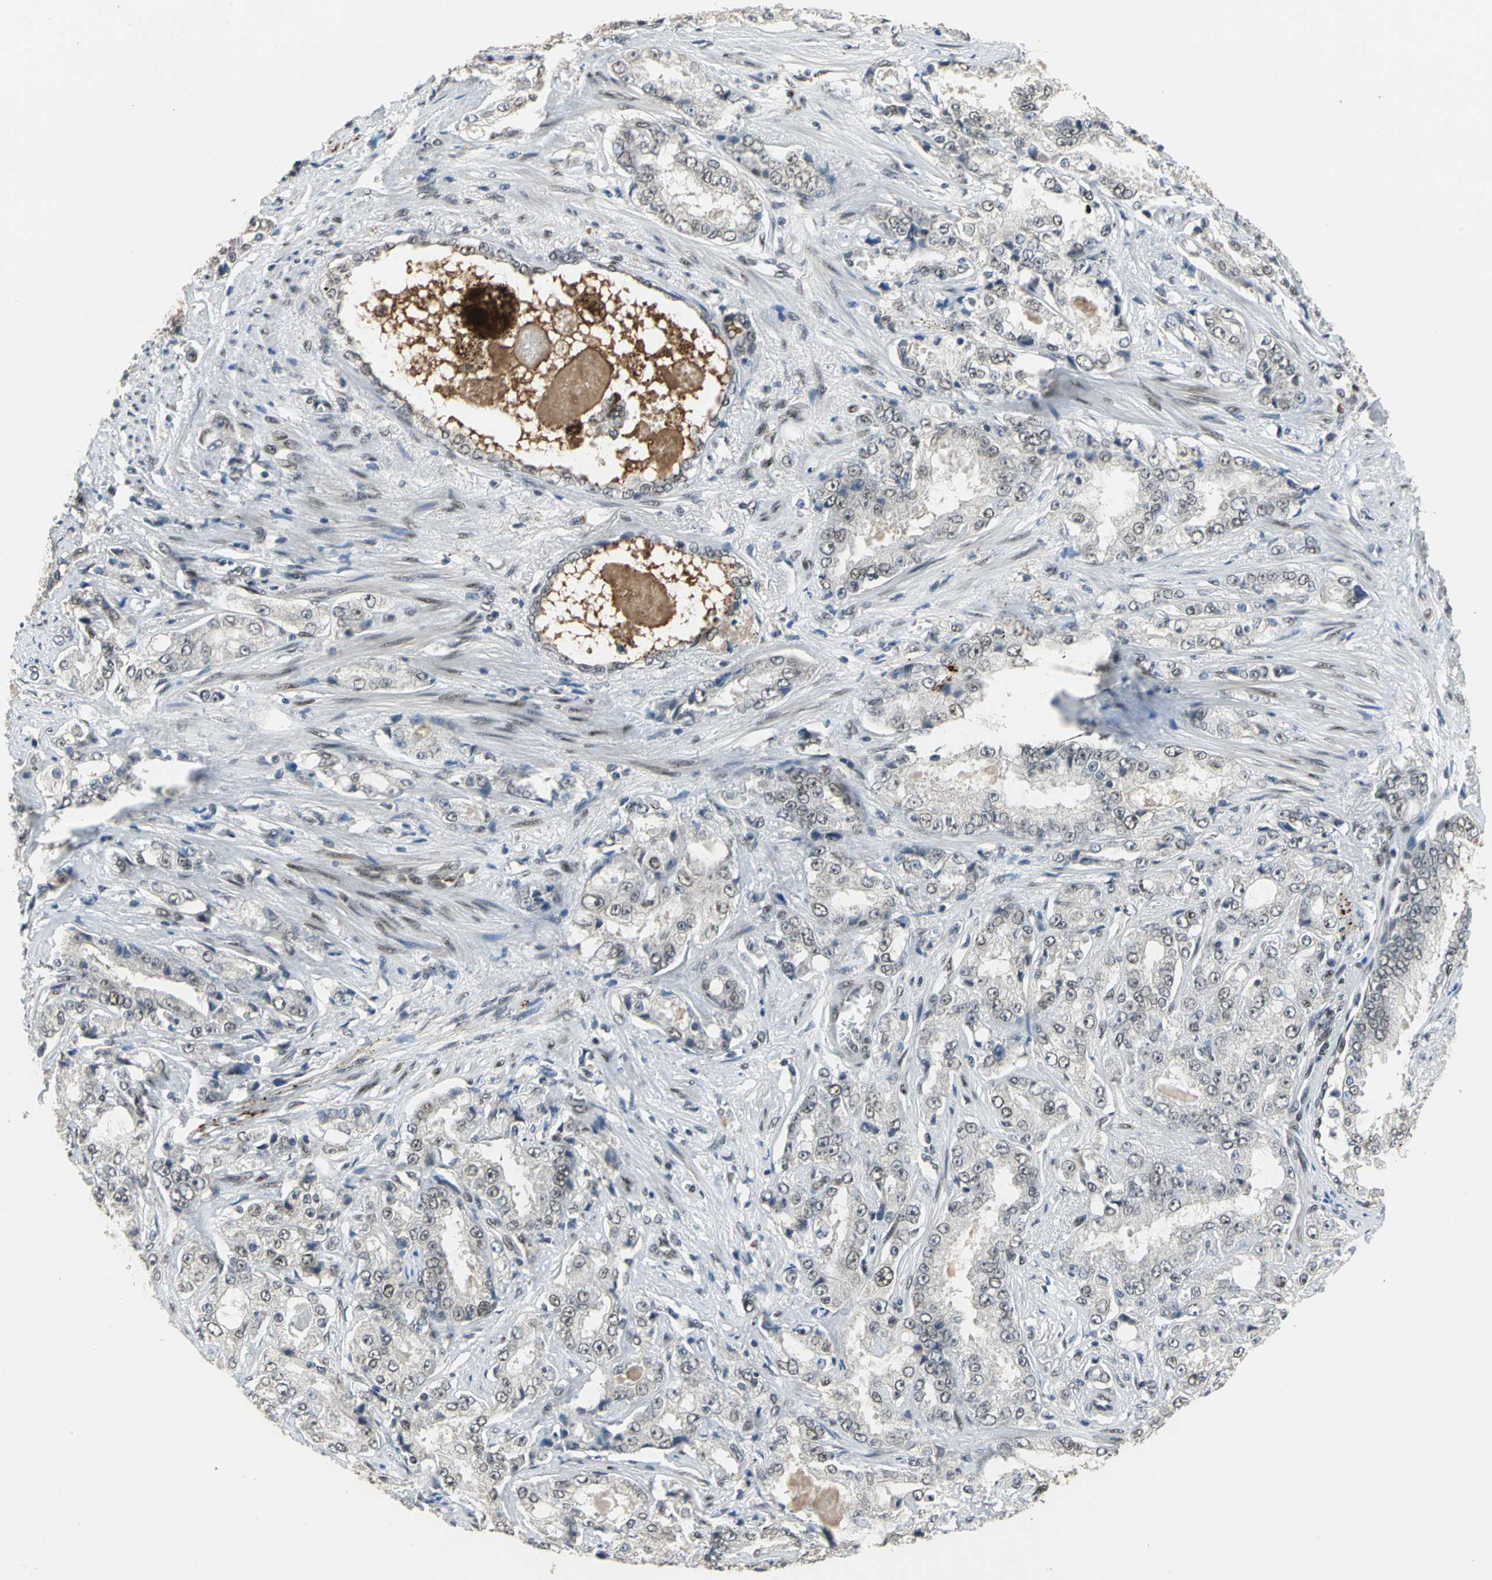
{"staining": {"intensity": "negative", "quantity": "none", "location": "none"}, "tissue": "prostate cancer", "cell_type": "Tumor cells", "image_type": "cancer", "snomed": [{"axis": "morphology", "description": "Adenocarcinoma, High grade"}, {"axis": "topography", "description": "Prostate"}], "caption": "Immunohistochemistry (IHC) of high-grade adenocarcinoma (prostate) reveals no positivity in tumor cells. The staining is performed using DAB brown chromogen with nuclei counter-stained in using hematoxylin.", "gene": "ELF2", "patient": {"sex": "male", "age": 73}}